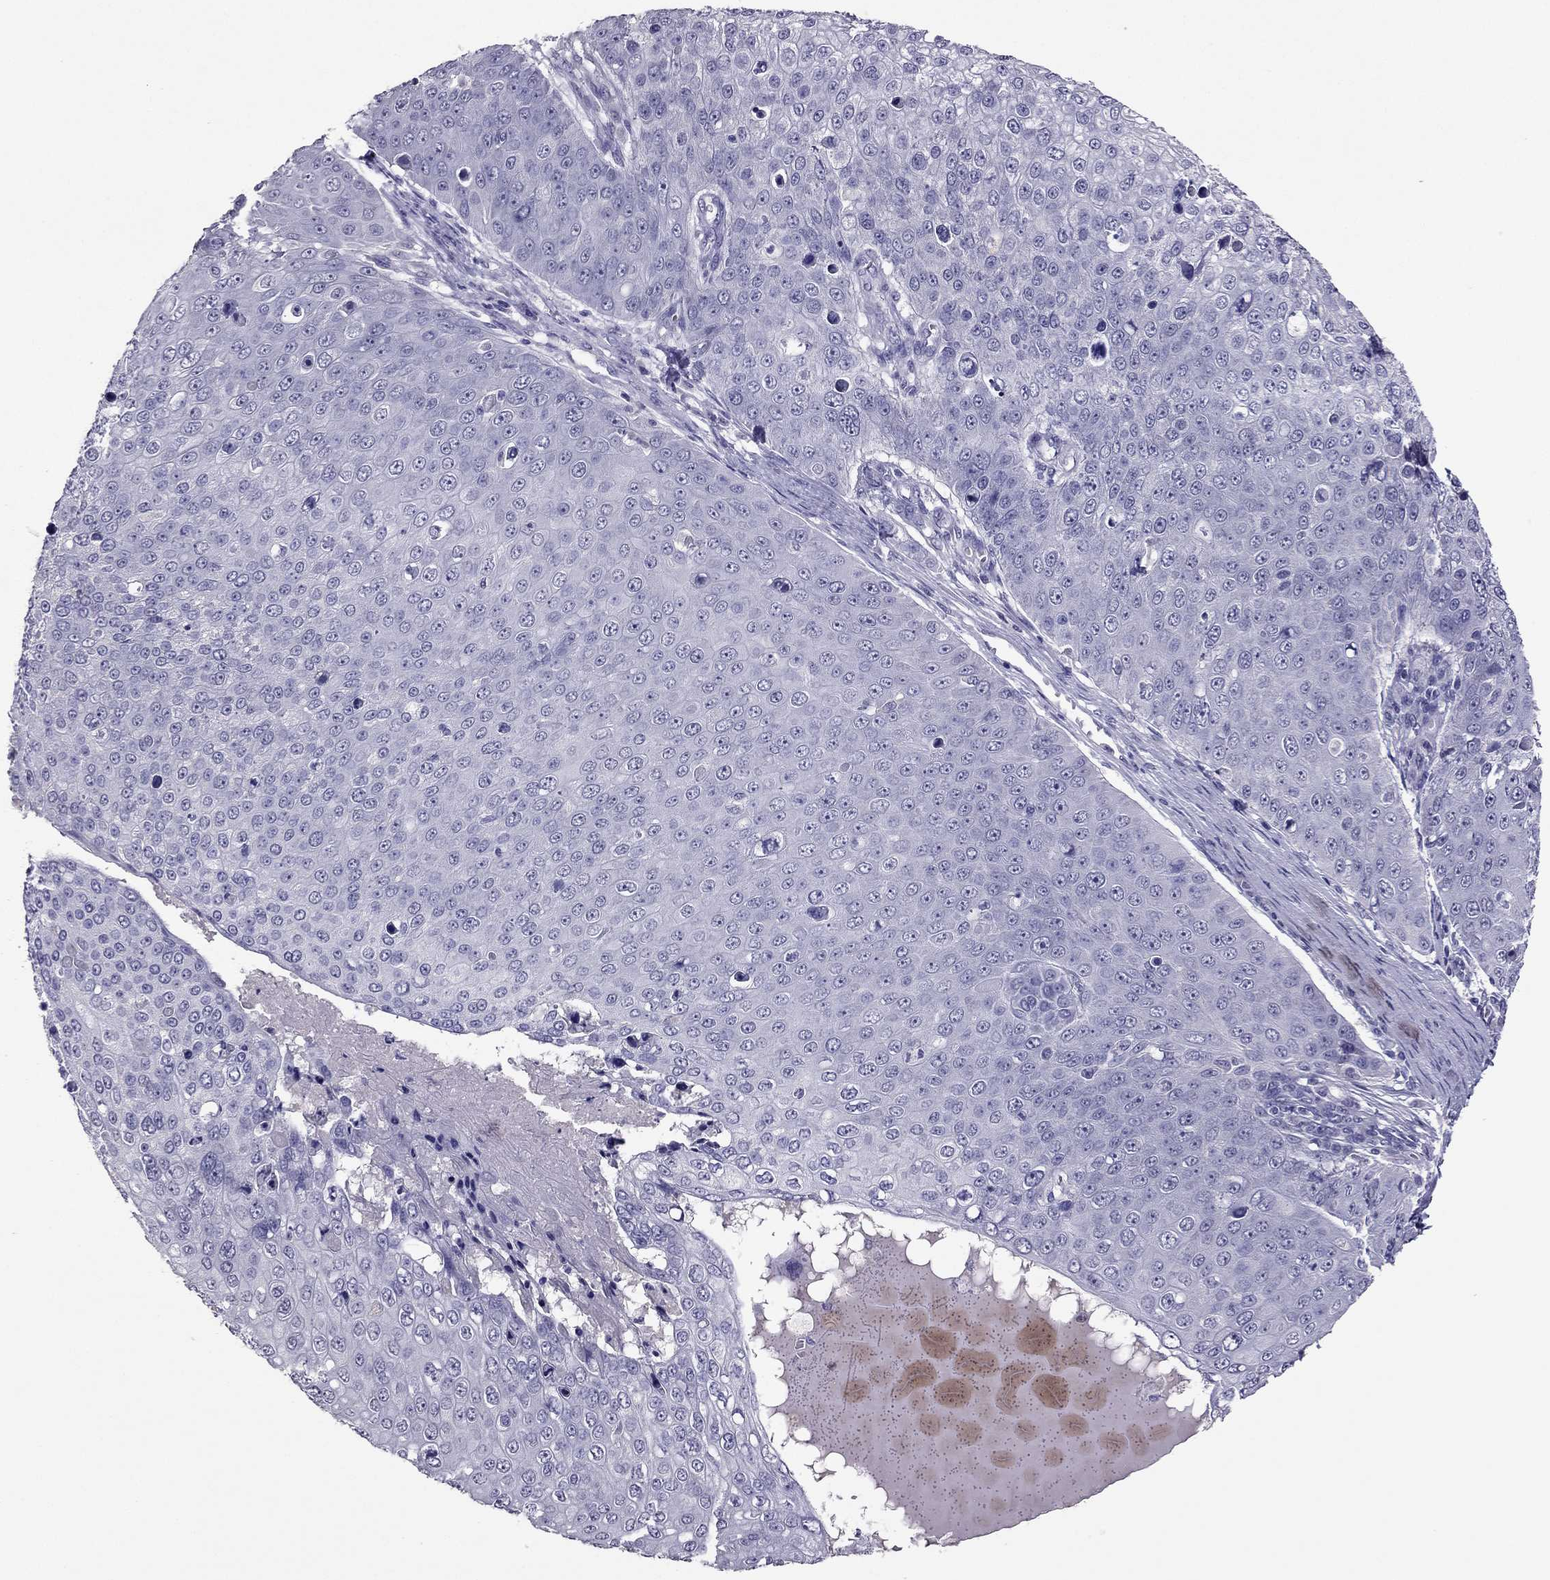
{"staining": {"intensity": "negative", "quantity": "none", "location": "none"}, "tissue": "skin cancer", "cell_type": "Tumor cells", "image_type": "cancer", "snomed": [{"axis": "morphology", "description": "Squamous cell carcinoma, NOS"}, {"axis": "topography", "description": "Skin"}], "caption": "This is an IHC image of skin squamous cell carcinoma. There is no positivity in tumor cells.", "gene": "RHO", "patient": {"sex": "male", "age": 71}}